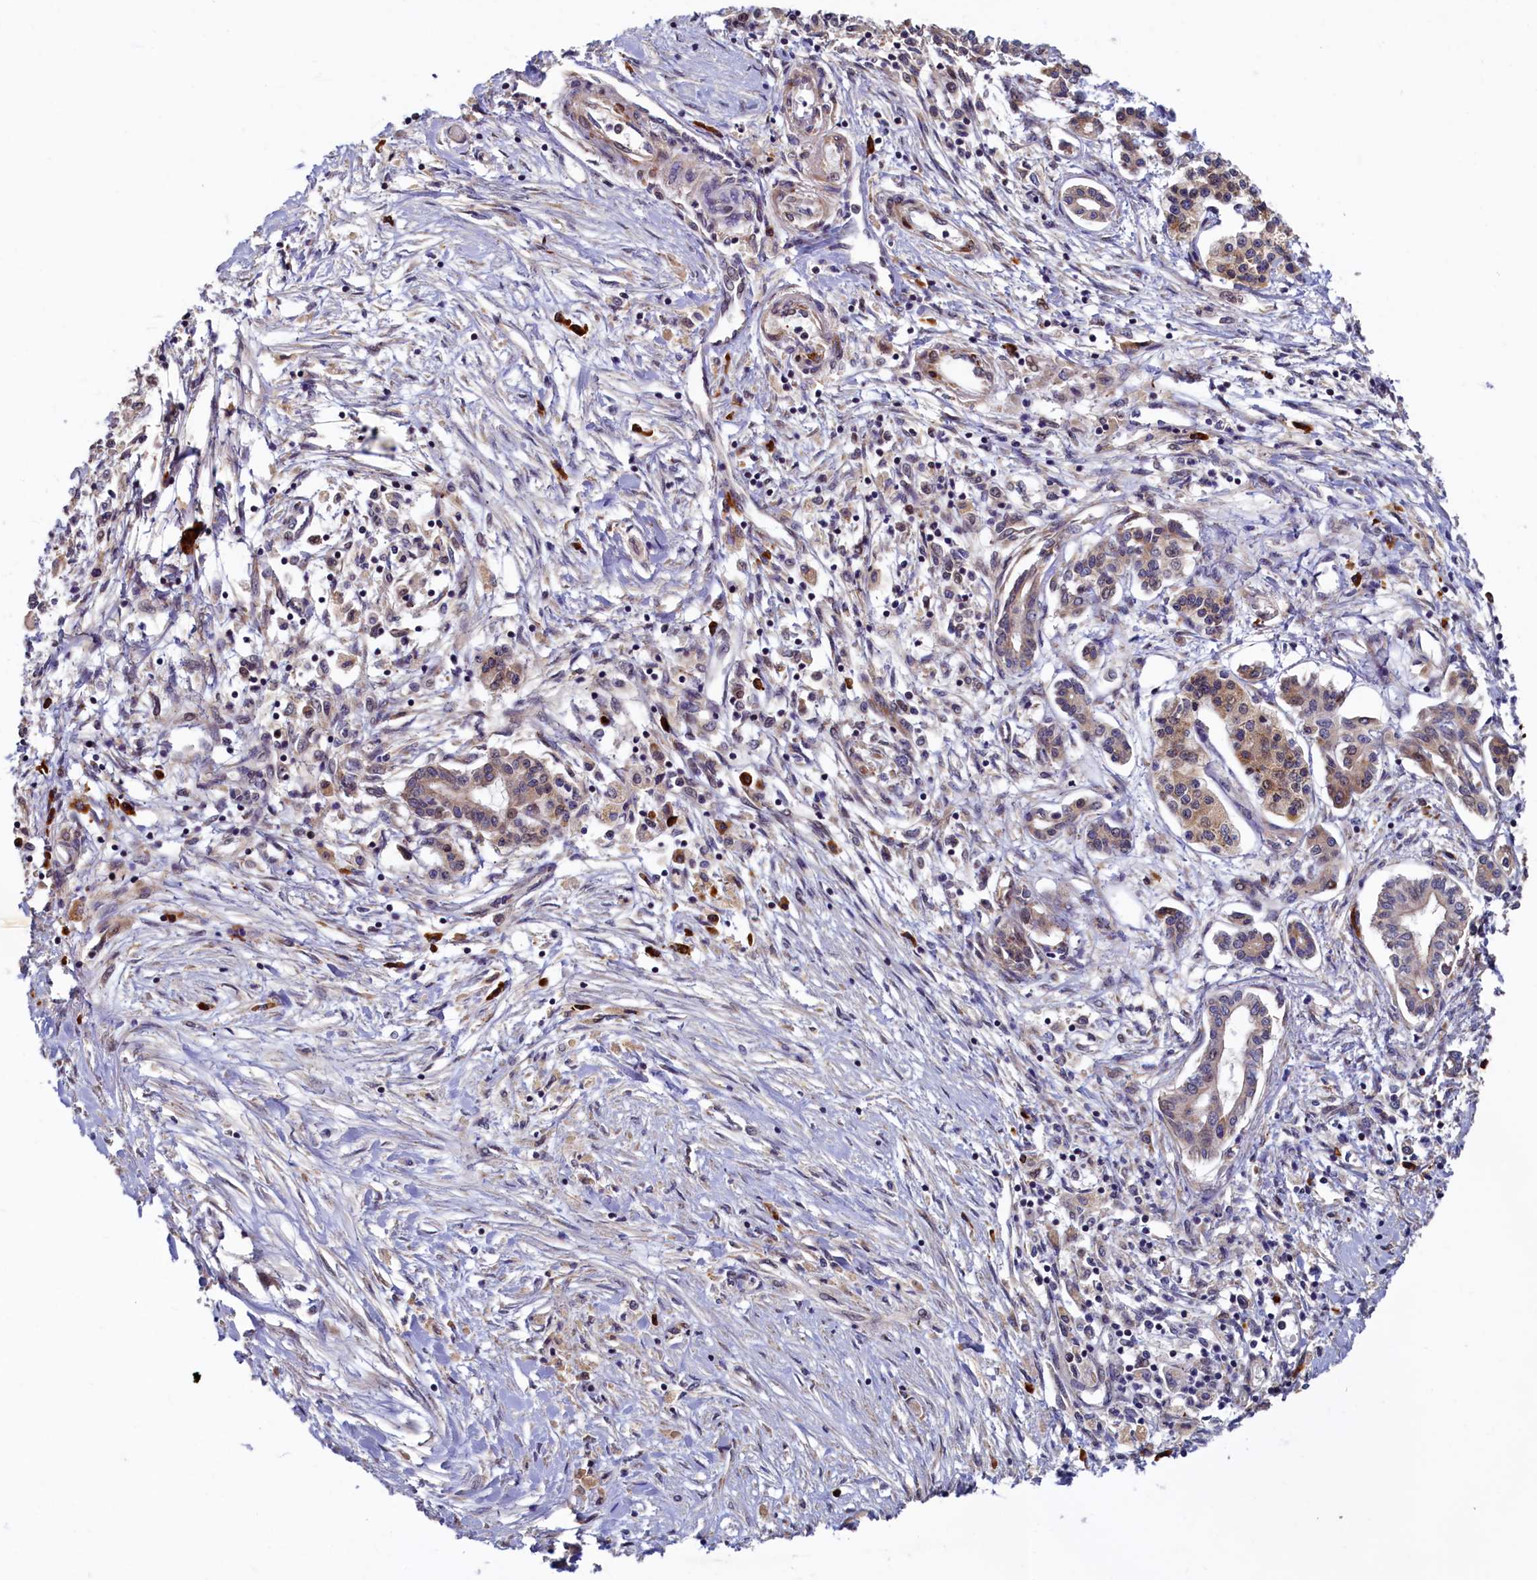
{"staining": {"intensity": "weak", "quantity": "<25%", "location": "cytoplasmic/membranous,nuclear"}, "tissue": "pancreatic cancer", "cell_type": "Tumor cells", "image_type": "cancer", "snomed": [{"axis": "morphology", "description": "Adenocarcinoma, NOS"}, {"axis": "topography", "description": "Pancreas"}], "caption": "Immunohistochemistry photomicrograph of pancreatic adenocarcinoma stained for a protein (brown), which exhibits no staining in tumor cells.", "gene": "SLC16A14", "patient": {"sex": "female", "age": 50}}